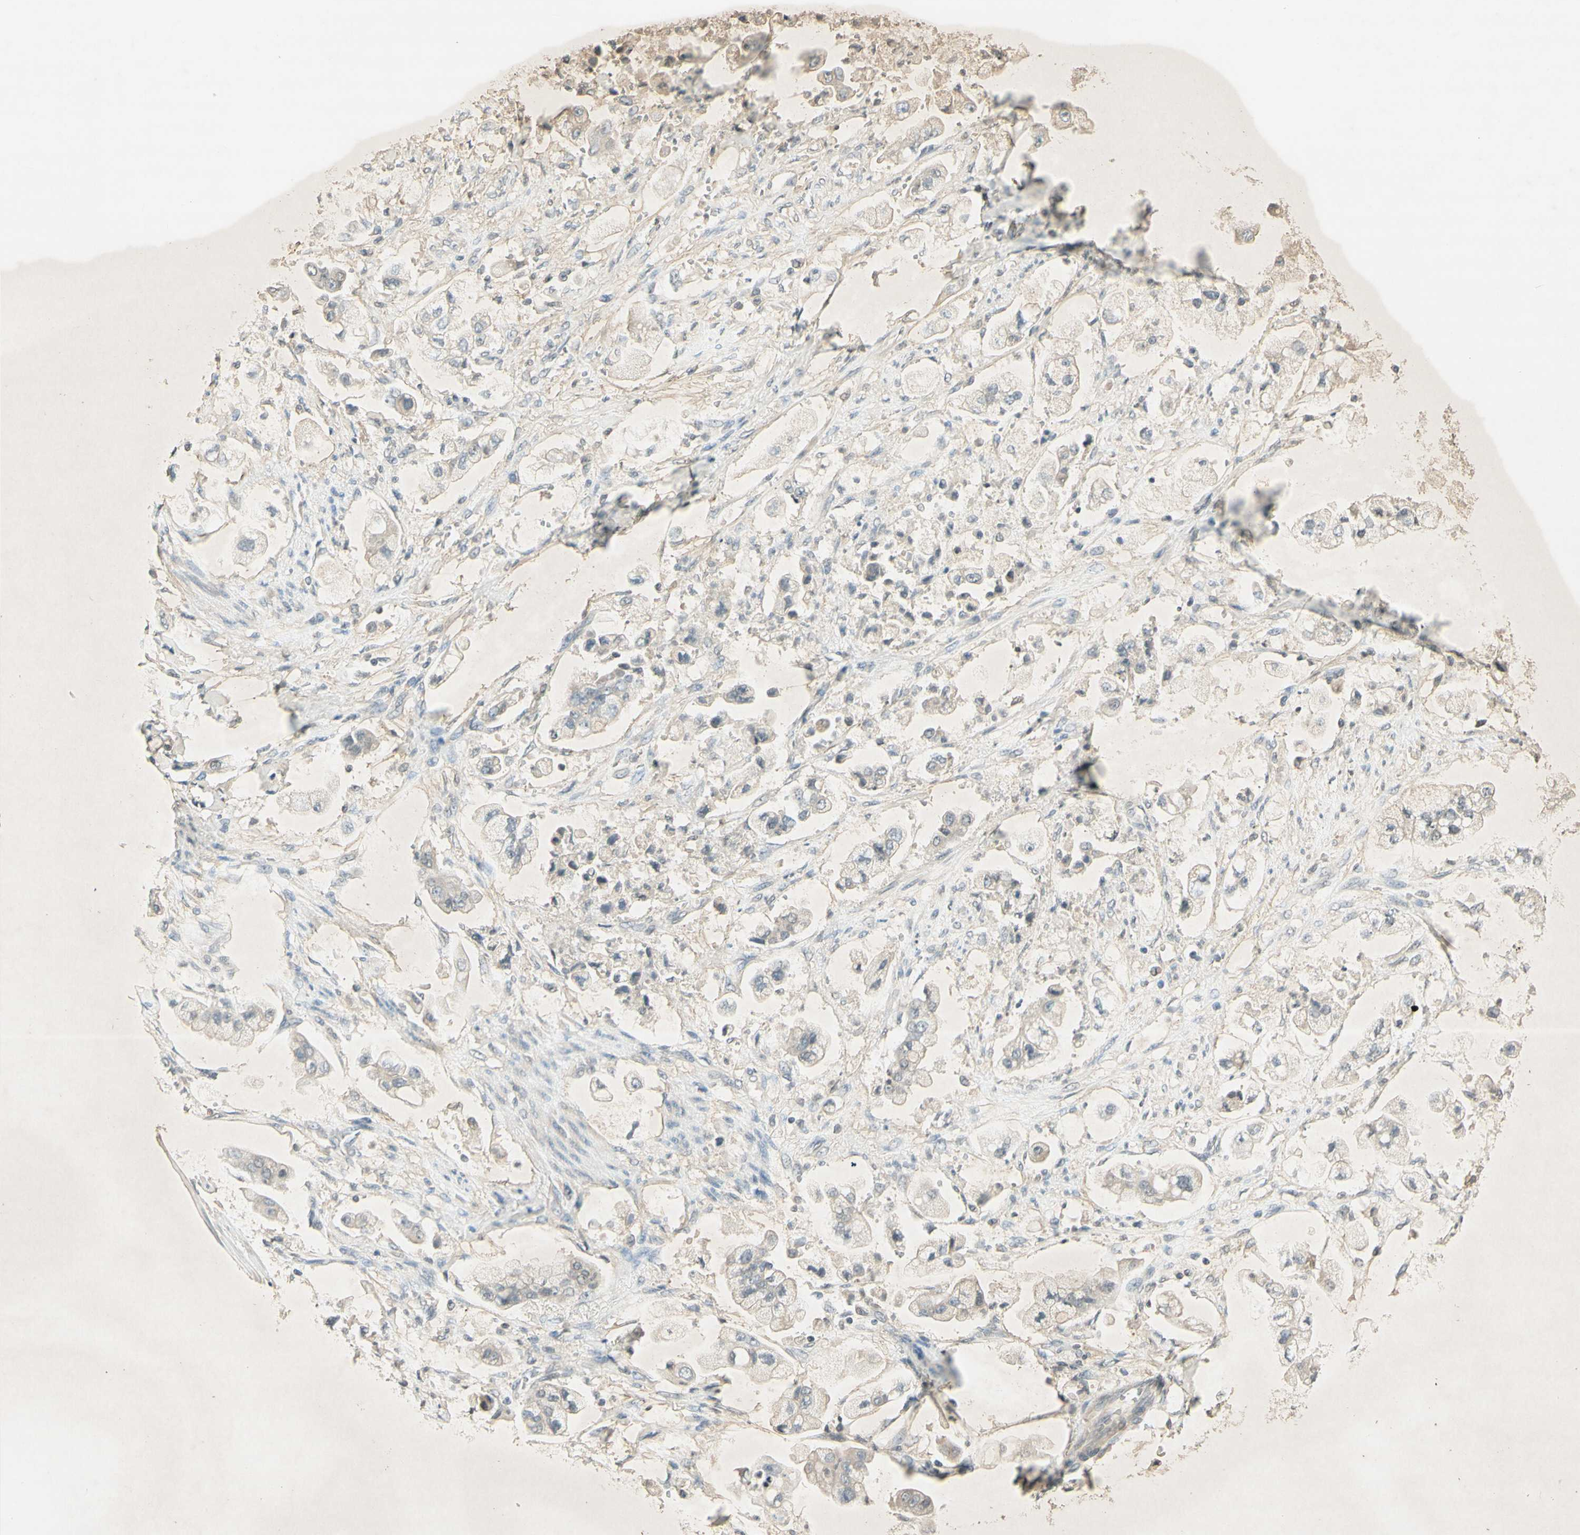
{"staining": {"intensity": "negative", "quantity": "none", "location": "none"}, "tissue": "stomach cancer", "cell_type": "Tumor cells", "image_type": "cancer", "snomed": [{"axis": "morphology", "description": "Adenocarcinoma, NOS"}, {"axis": "topography", "description": "Stomach"}], "caption": "An image of human stomach cancer is negative for staining in tumor cells.", "gene": "GLI1", "patient": {"sex": "male", "age": 62}}